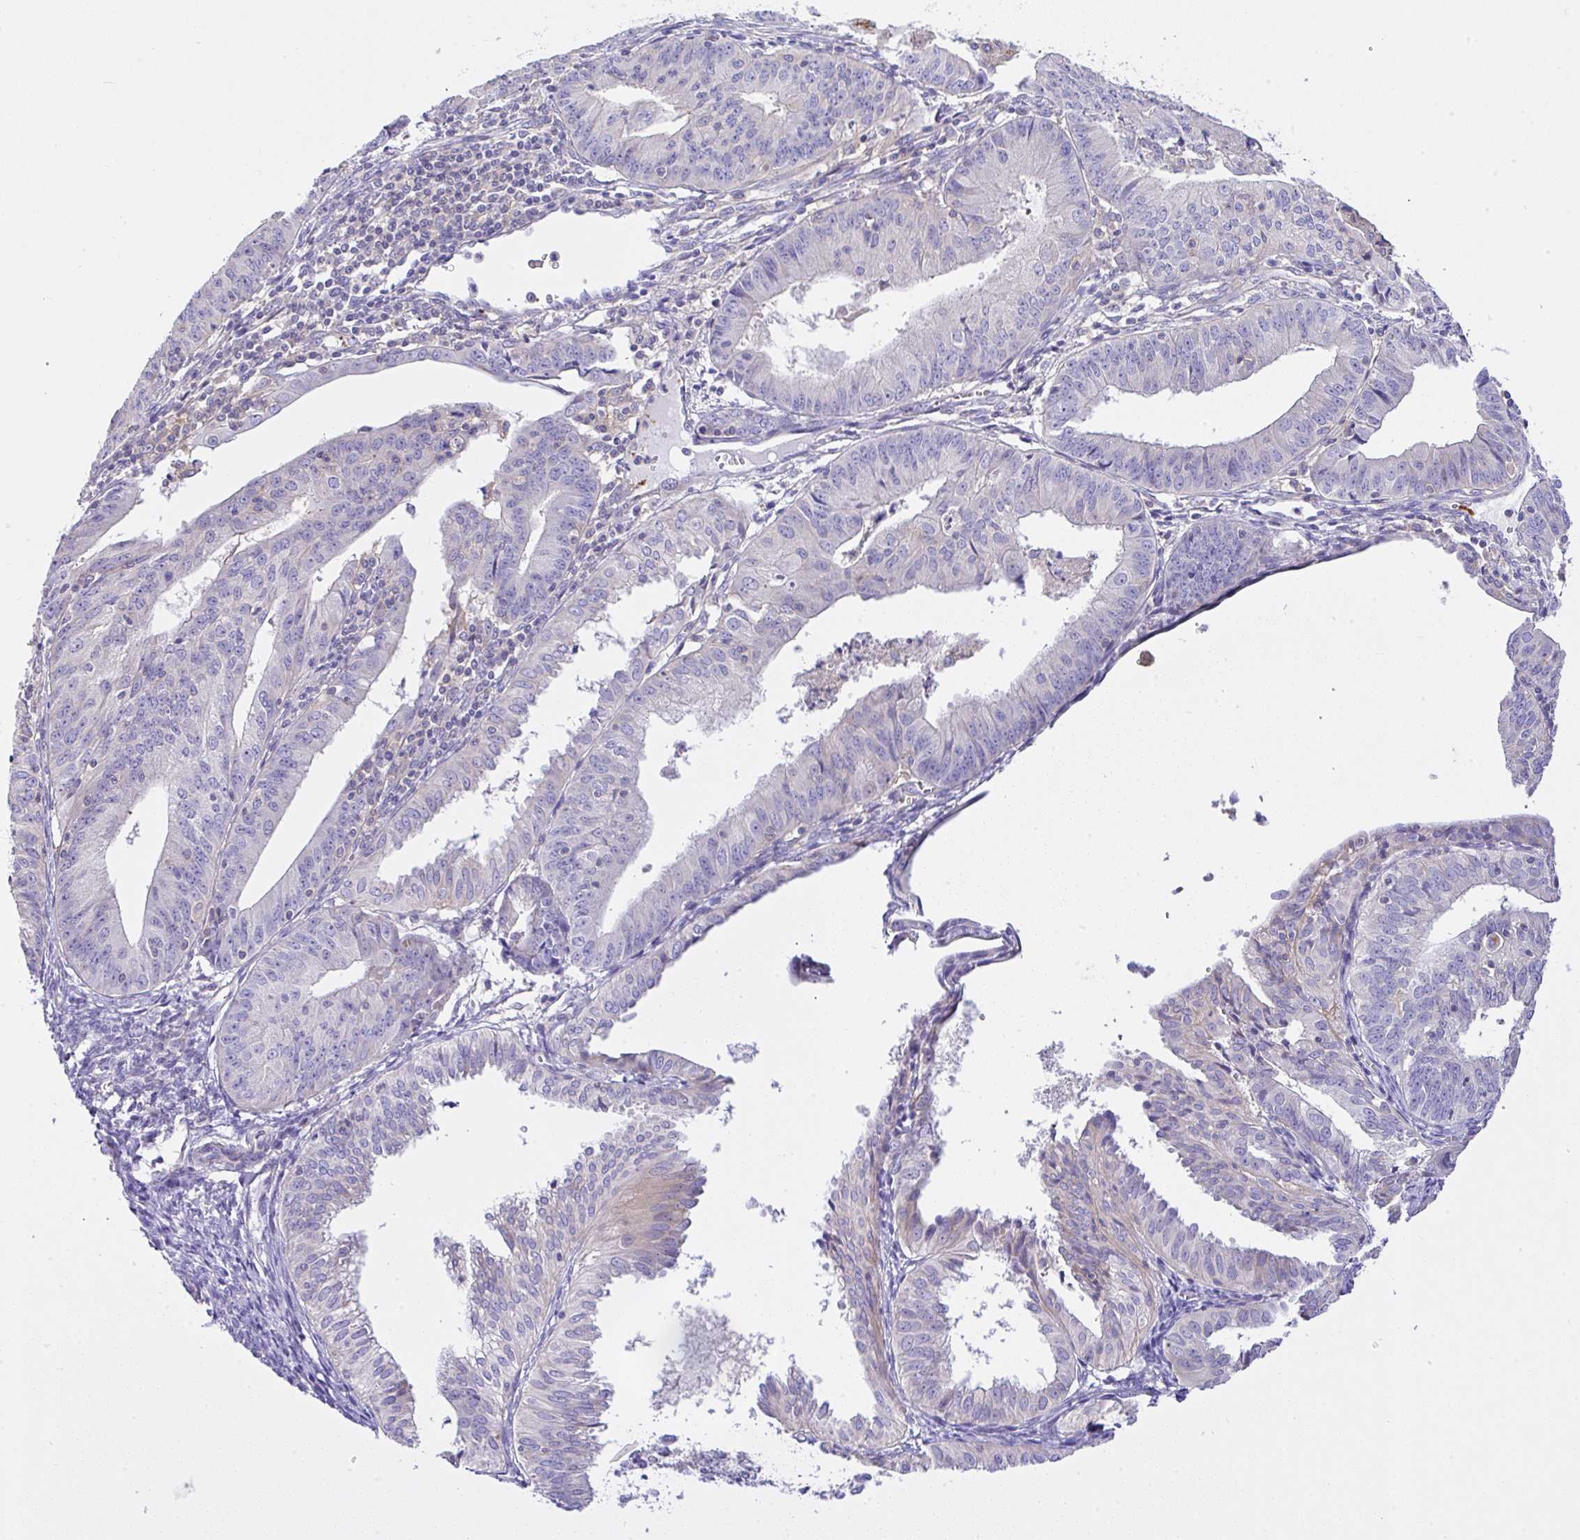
{"staining": {"intensity": "negative", "quantity": "none", "location": "none"}, "tissue": "endometrial cancer", "cell_type": "Tumor cells", "image_type": "cancer", "snomed": [{"axis": "morphology", "description": "Adenocarcinoma, NOS"}, {"axis": "topography", "description": "Endometrium"}], "caption": "IHC of human adenocarcinoma (endometrial) displays no expression in tumor cells.", "gene": "CCDC142", "patient": {"sex": "female", "age": 56}}